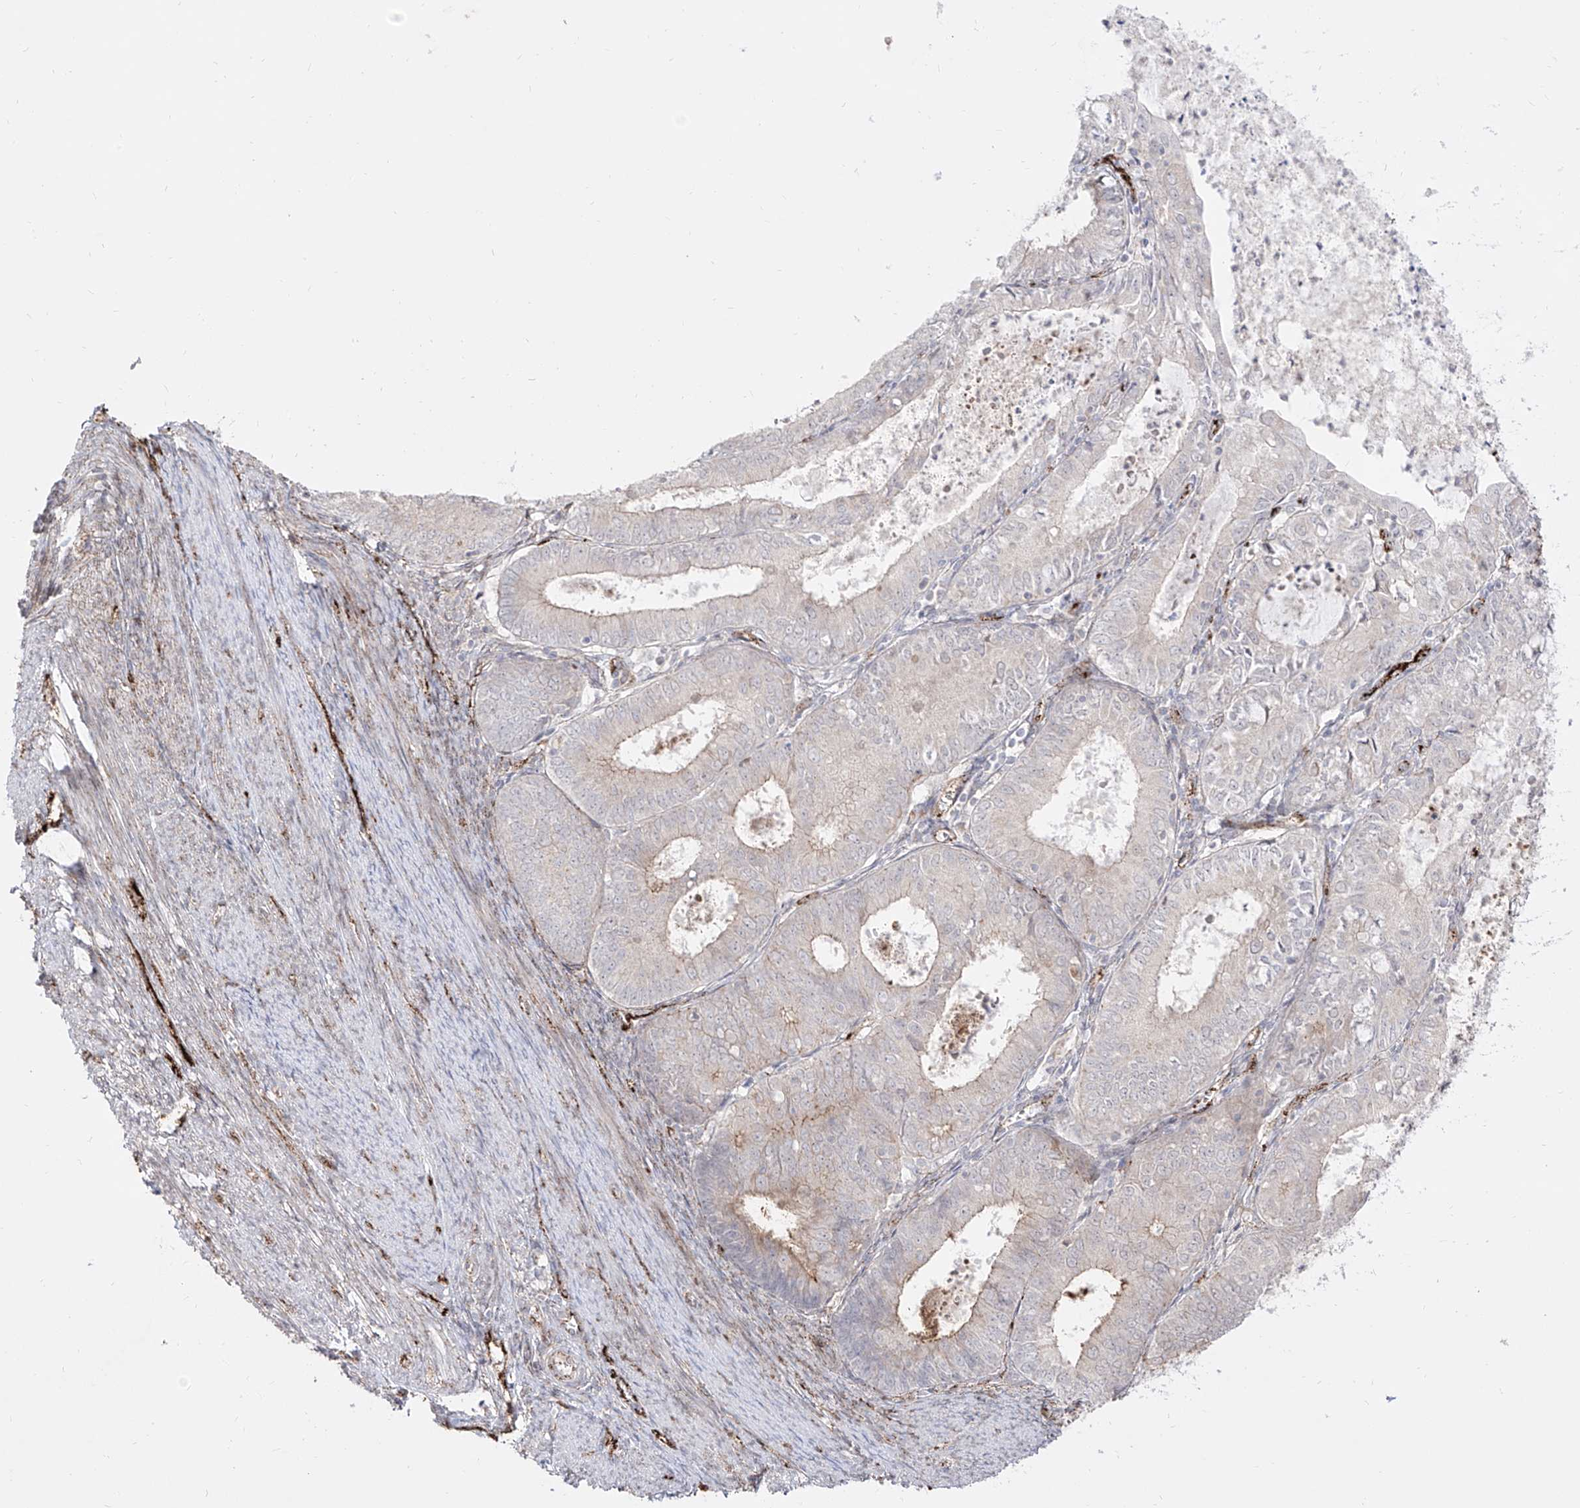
{"staining": {"intensity": "negative", "quantity": "none", "location": "none"}, "tissue": "endometrial cancer", "cell_type": "Tumor cells", "image_type": "cancer", "snomed": [{"axis": "morphology", "description": "Adenocarcinoma, NOS"}, {"axis": "topography", "description": "Endometrium"}], "caption": "The IHC image has no significant staining in tumor cells of endometrial adenocarcinoma tissue.", "gene": "ZGRF1", "patient": {"sex": "female", "age": 57}}